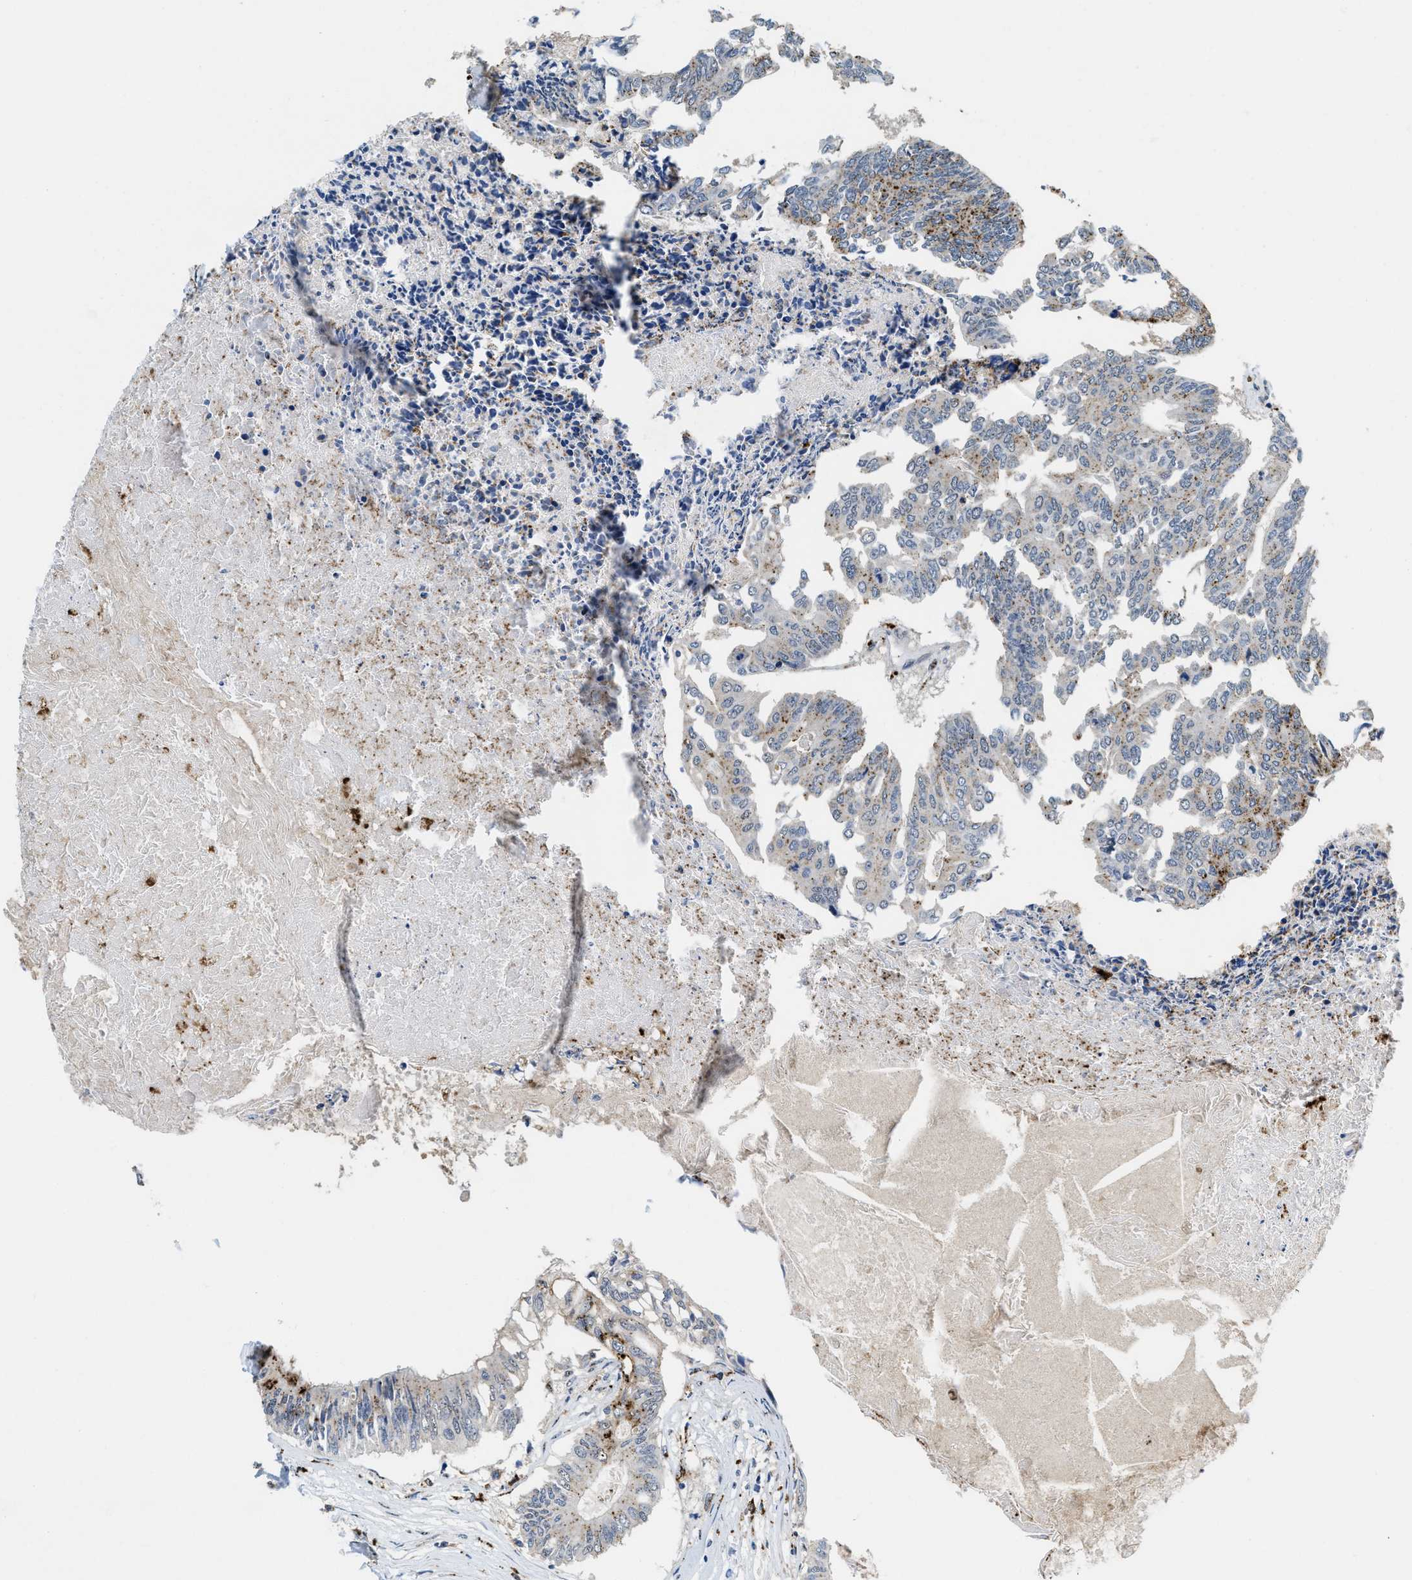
{"staining": {"intensity": "moderate", "quantity": "25%-75%", "location": "cytoplasmic/membranous"}, "tissue": "colorectal cancer", "cell_type": "Tumor cells", "image_type": "cancer", "snomed": [{"axis": "morphology", "description": "Adenocarcinoma, NOS"}, {"axis": "topography", "description": "Rectum"}], "caption": "Colorectal adenocarcinoma stained for a protein (brown) demonstrates moderate cytoplasmic/membranous positive positivity in about 25%-75% of tumor cells.", "gene": "BMPR2", "patient": {"sex": "male", "age": 63}}